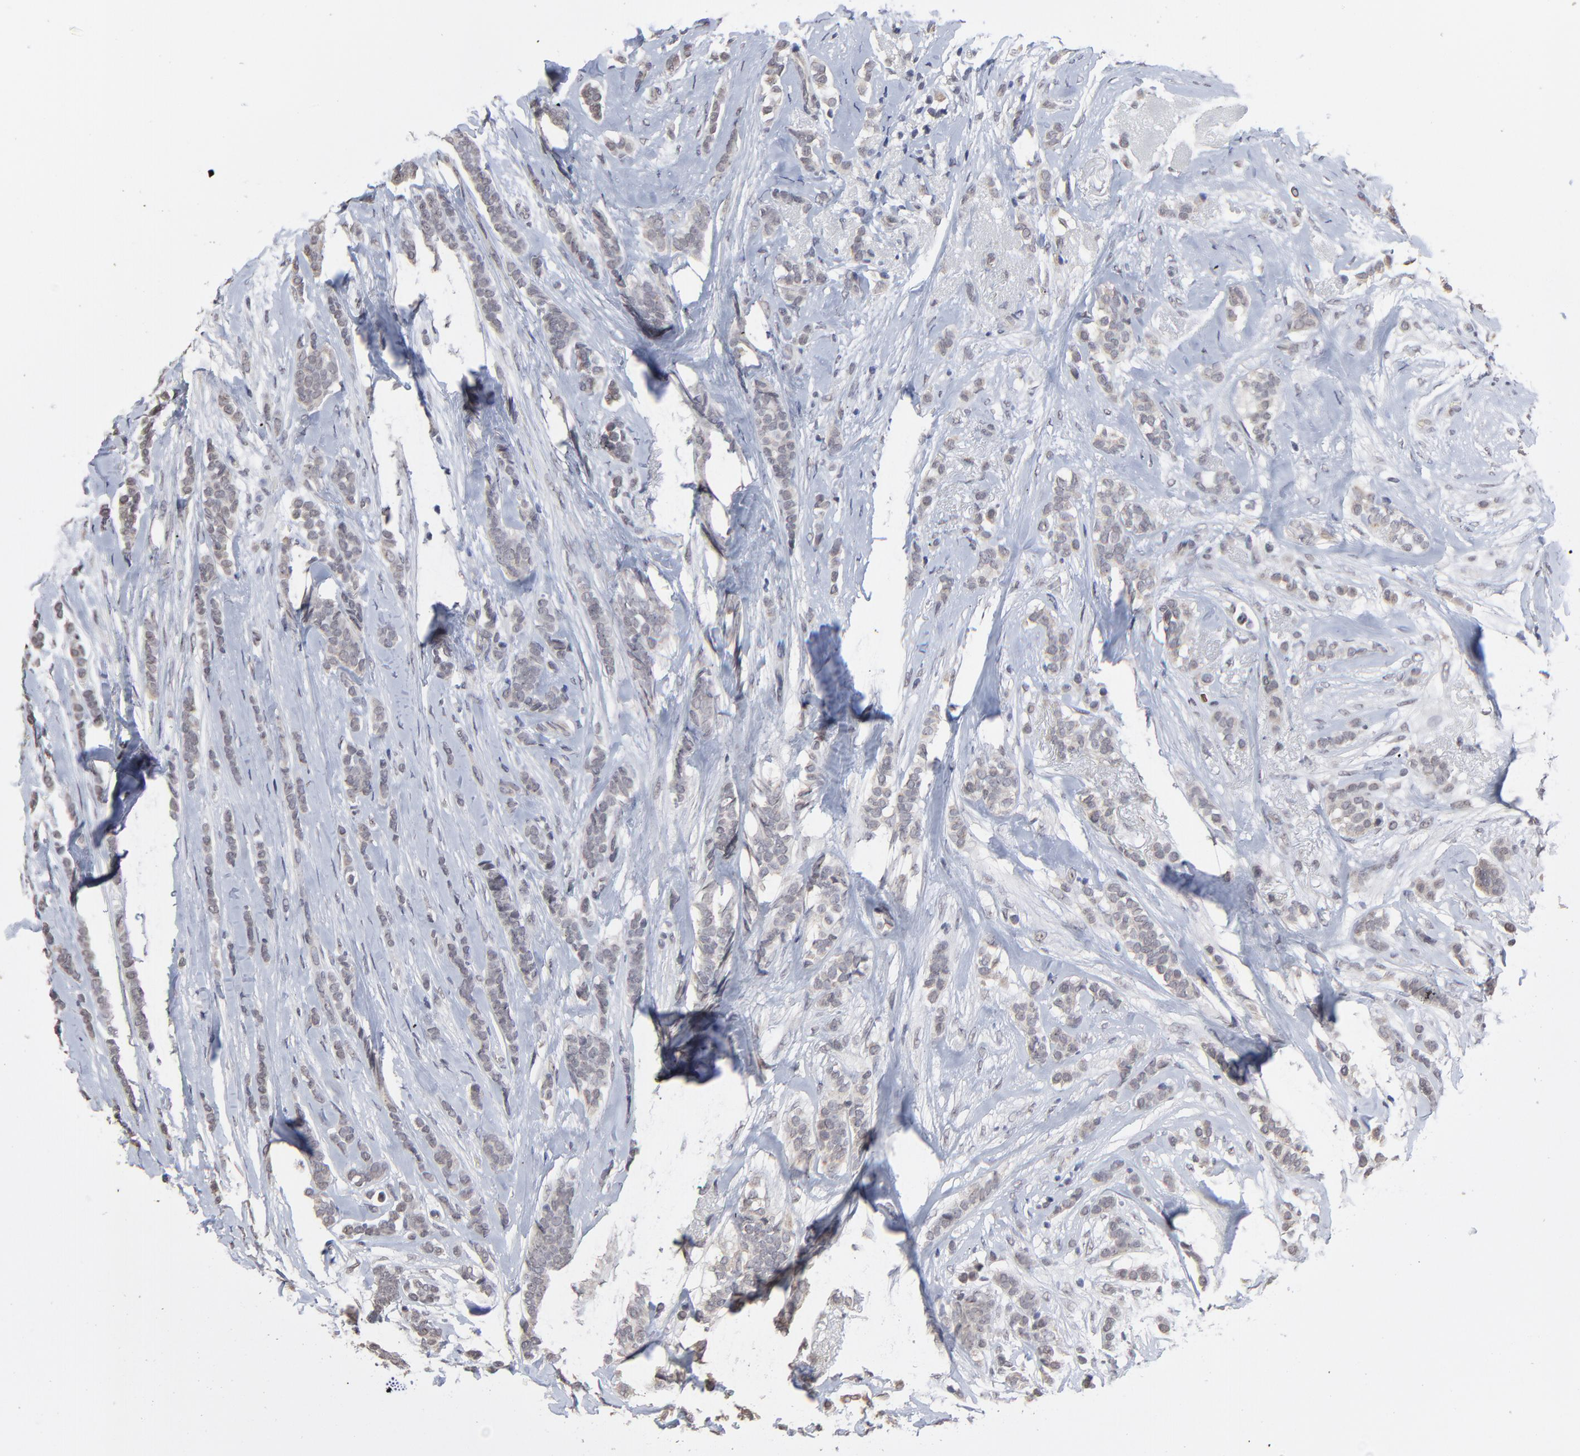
{"staining": {"intensity": "weak", "quantity": ">75%", "location": "cytoplasmic/membranous"}, "tissue": "breast cancer", "cell_type": "Tumor cells", "image_type": "cancer", "snomed": [{"axis": "morphology", "description": "Lobular carcinoma"}, {"axis": "topography", "description": "Breast"}], "caption": "Protein staining of breast lobular carcinoma tissue demonstrates weak cytoplasmic/membranous staining in approximately >75% of tumor cells. The protein of interest is shown in brown color, while the nuclei are stained blue.", "gene": "FAM199X", "patient": {"sex": "female", "age": 56}}